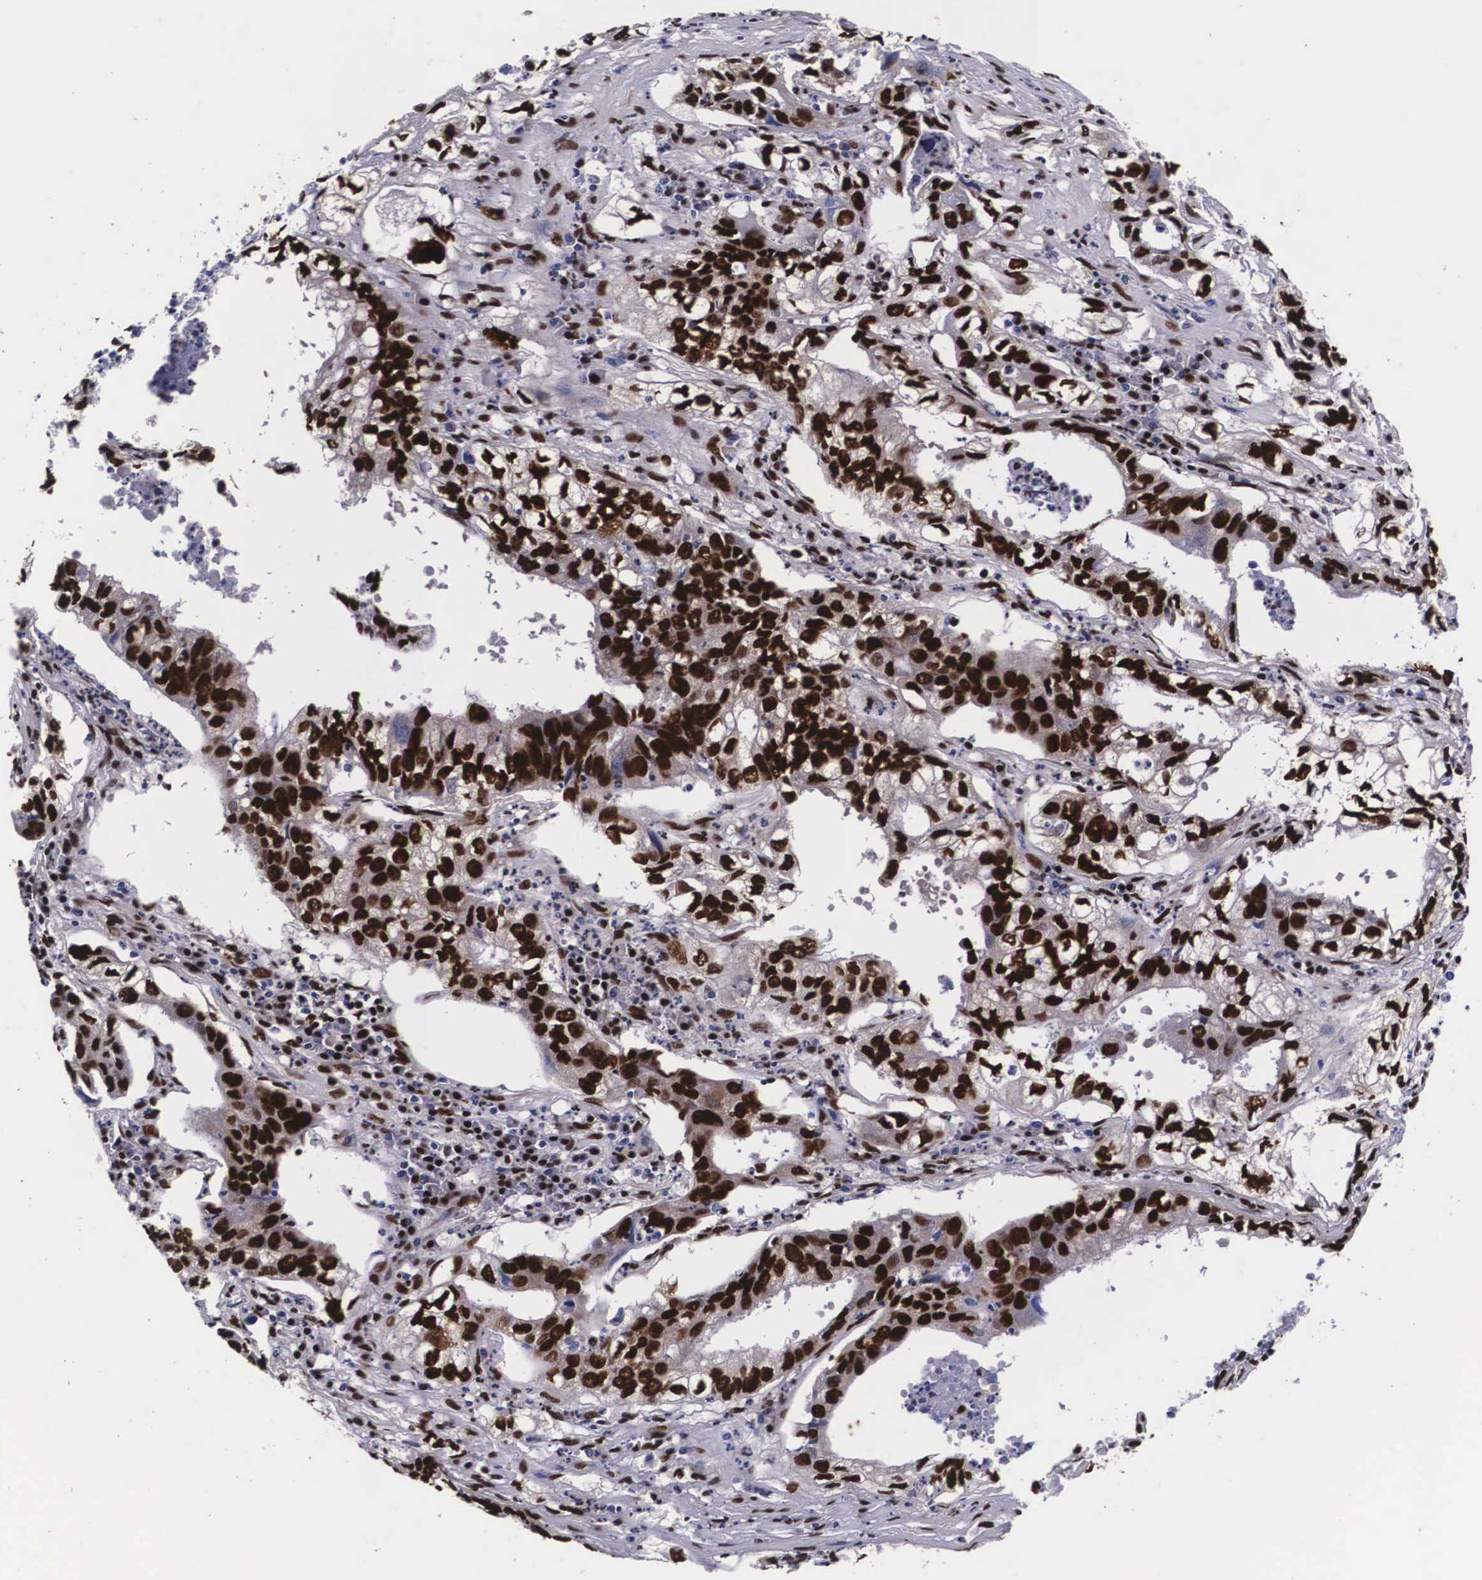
{"staining": {"intensity": "strong", "quantity": ">75%", "location": "cytoplasmic/membranous,nuclear"}, "tissue": "lung cancer", "cell_type": "Tumor cells", "image_type": "cancer", "snomed": [{"axis": "morphology", "description": "Adenocarcinoma, NOS"}, {"axis": "topography", "description": "Lung"}], "caption": "This micrograph displays immunohistochemistry (IHC) staining of human adenocarcinoma (lung), with high strong cytoplasmic/membranous and nuclear positivity in approximately >75% of tumor cells.", "gene": "PABPN1", "patient": {"sex": "male", "age": 48}}